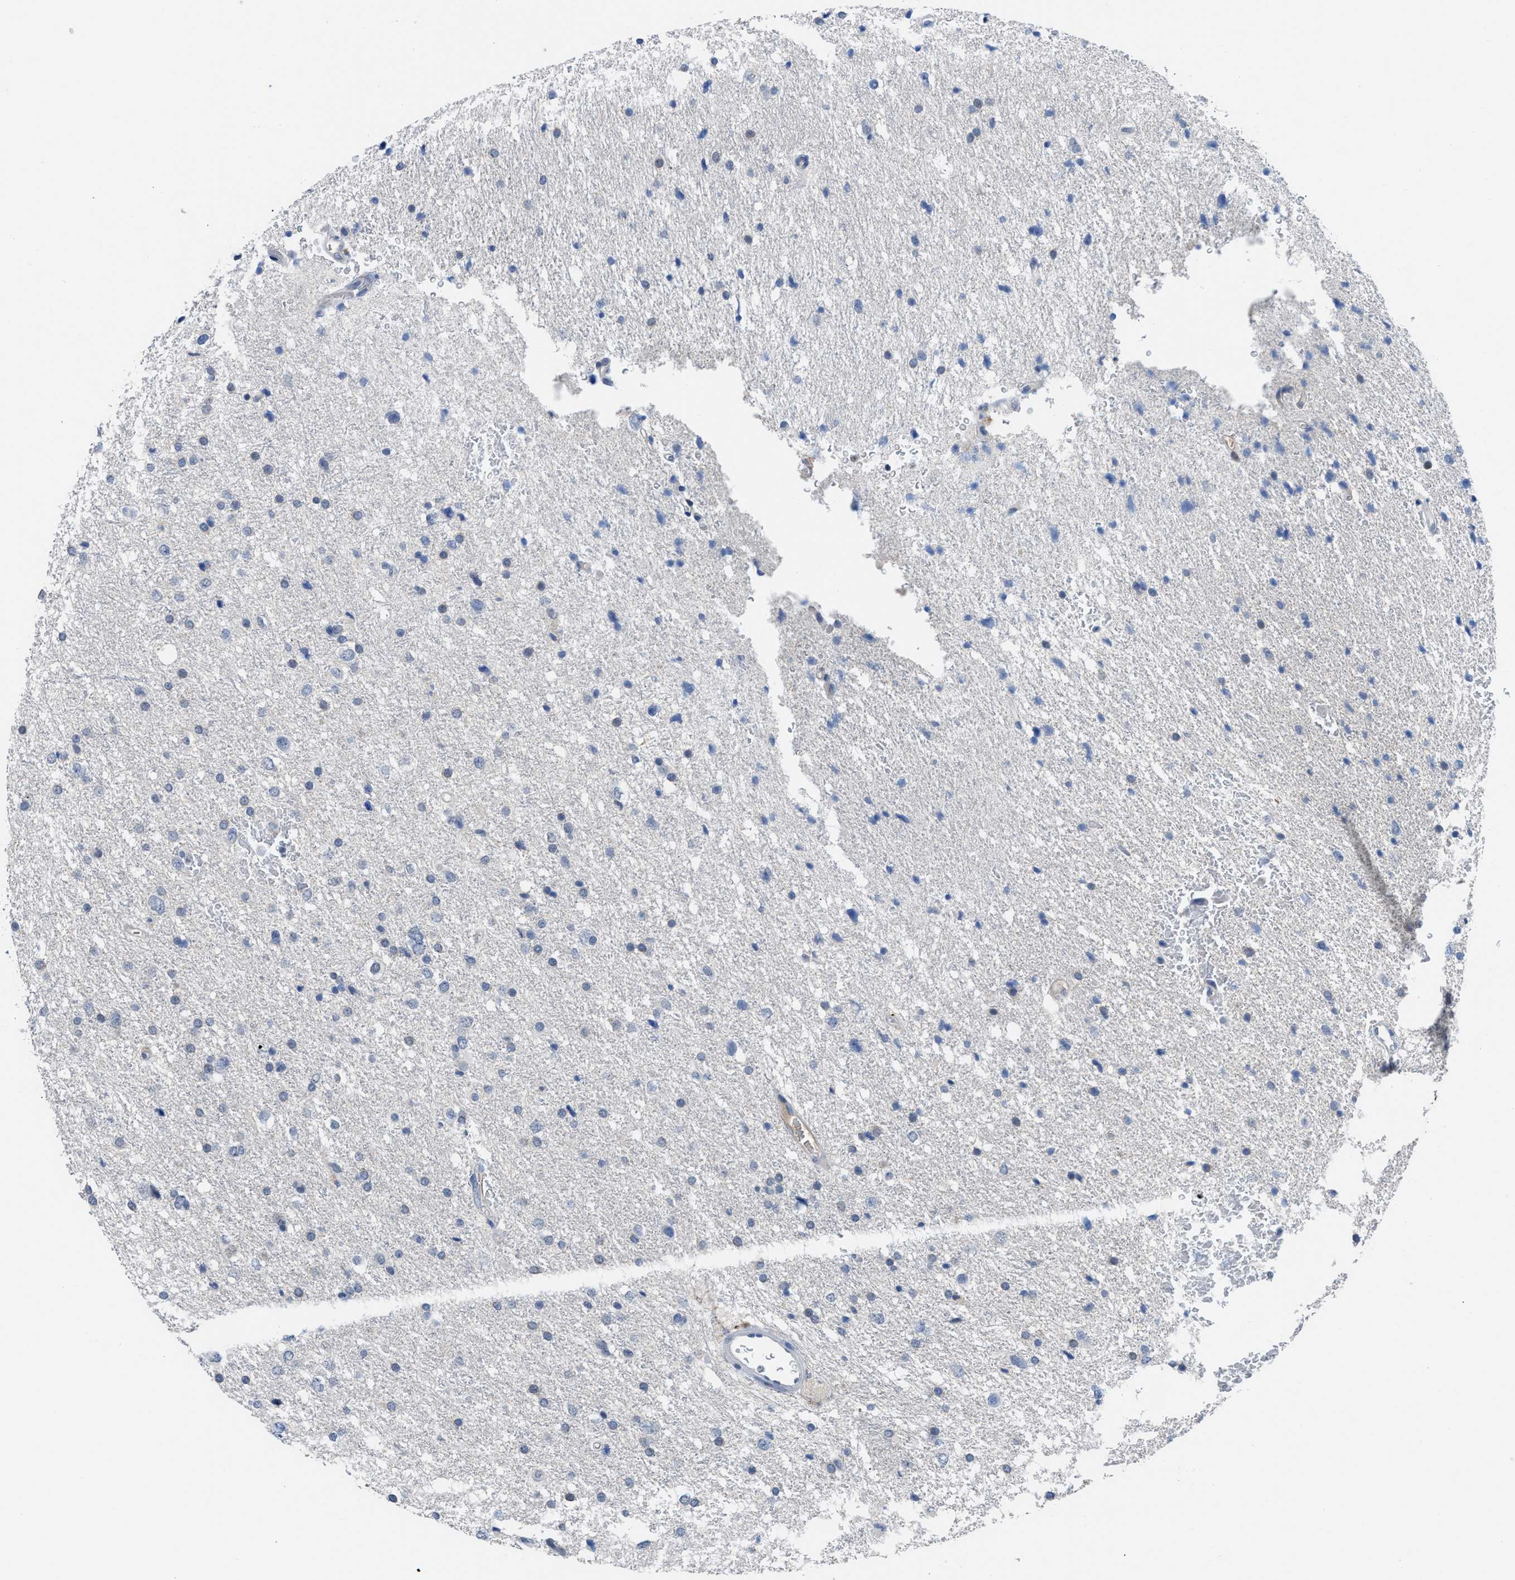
{"staining": {"intensity": "negative", "quantity": "none", "location": "none"}, "tissue": "glioma", "cell_type": "Tumor cells", "image_type": "cancer", "snomed": [{"axis": "morphology", "description": "Glioma, malignant, Low grade"}, {"axis": "topography", "description": "Brain"}], "caption": "This is an immunohistochemistry image of human glioma. There is no staining in tumor cells.", "gene": "OR9K2", "patient": {"sex": "female", "age": 37}}